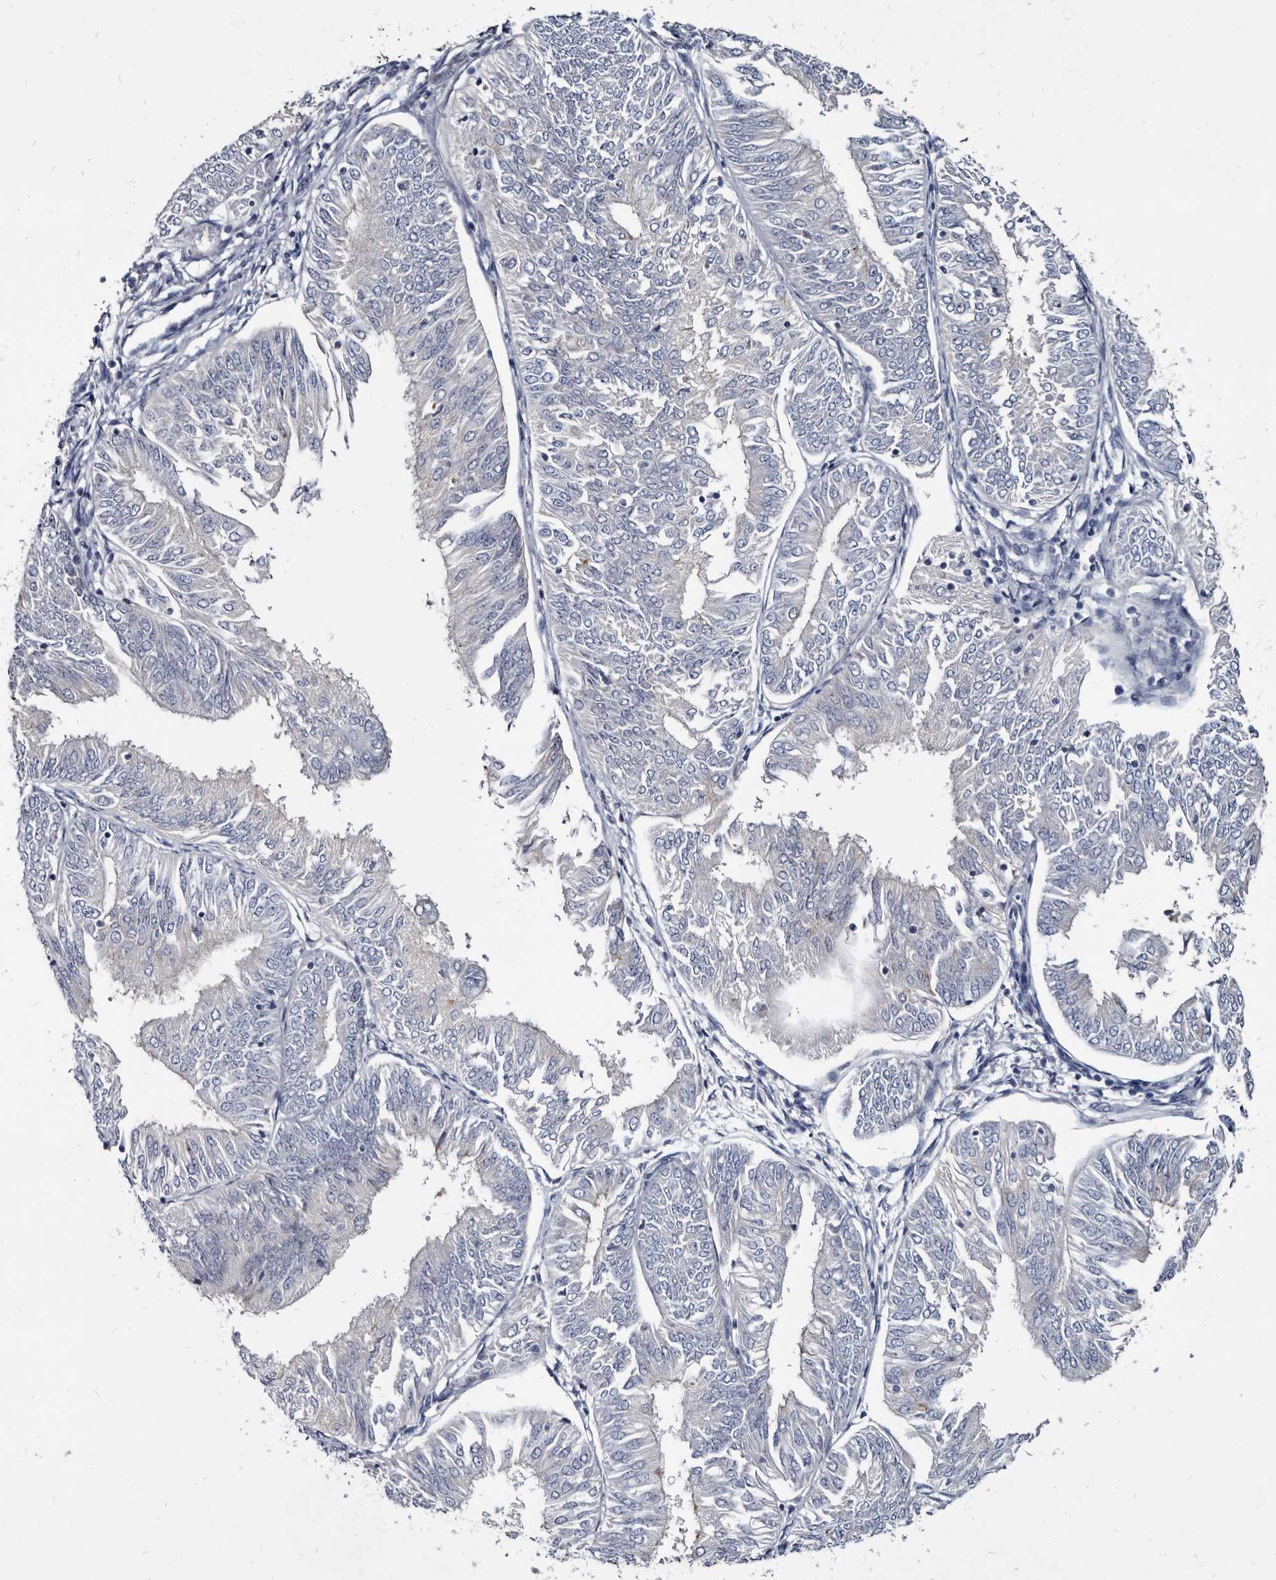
{"staining": {"intensity": "negative", "quantity": "none", "location": "none"}, "tissue": "endometrial cancer", "cell_type": "Tumor cells", "image_type": "cancer", "snomed": [{"axis": "morphology", "description": "Adenocarcinoma, NOS"}, {"axis": "topography", "description": "Endometrium"}], "caption": "Tumor cells are negative for brown protein staining in endometrial adenocarcinoma.", "gene": "PRSS8", "patient": {"sex": "female", "age": 58}}